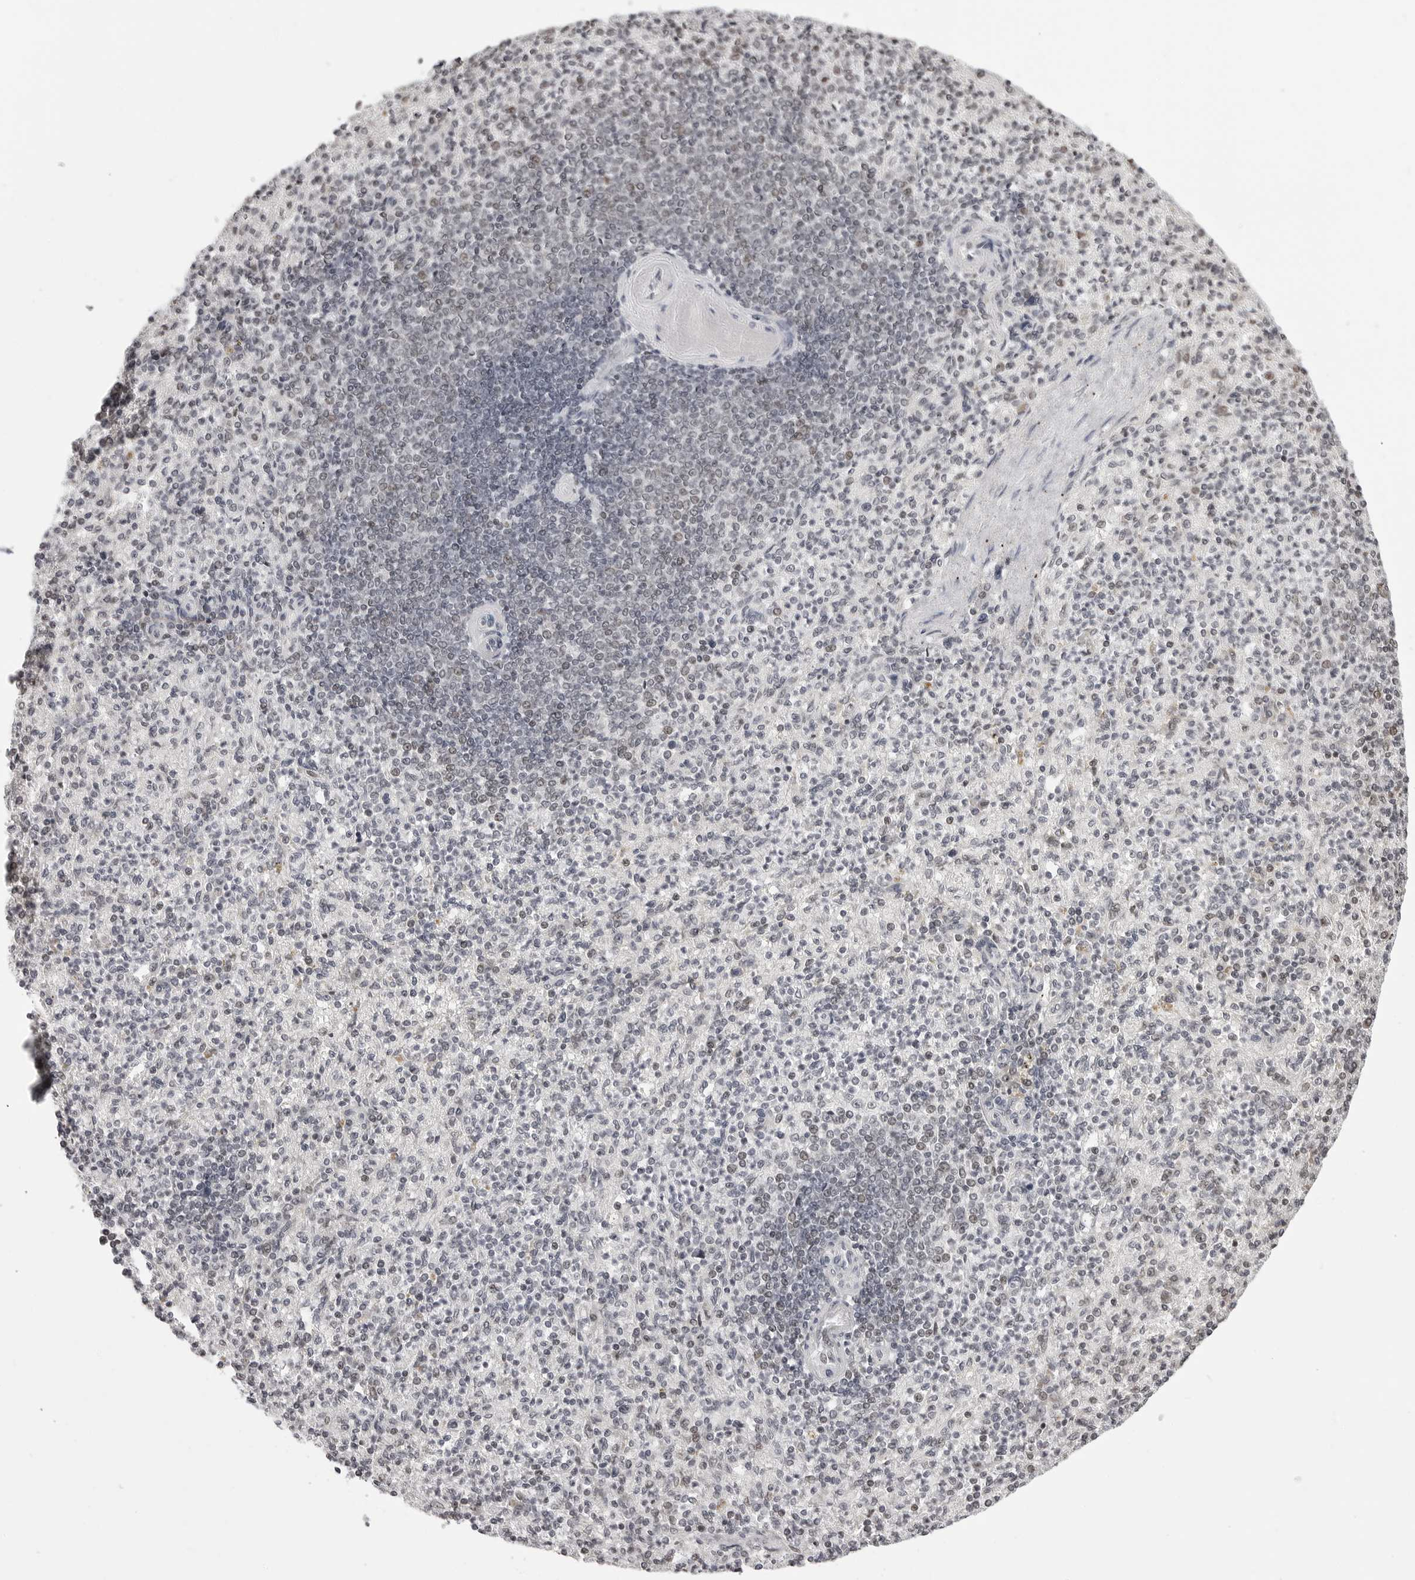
{"staining": {"intensity": "negative", "quantity": "none", "location": "none"}, "tissue": "spleen", "cell_type": "Cells in red pulp", "image_type": "normal", "snomed": [{"axis": "morphology", "description": "Normal tissue, NOS"}, {"axis": "topography", "description": "Spleen"}], "caption": "Normal spleen was stained to show a protein in brown. There is no significant staining in cells in red pulp.", "gene": "PHF3", "patient": {"sex": "female", "age": 74}}